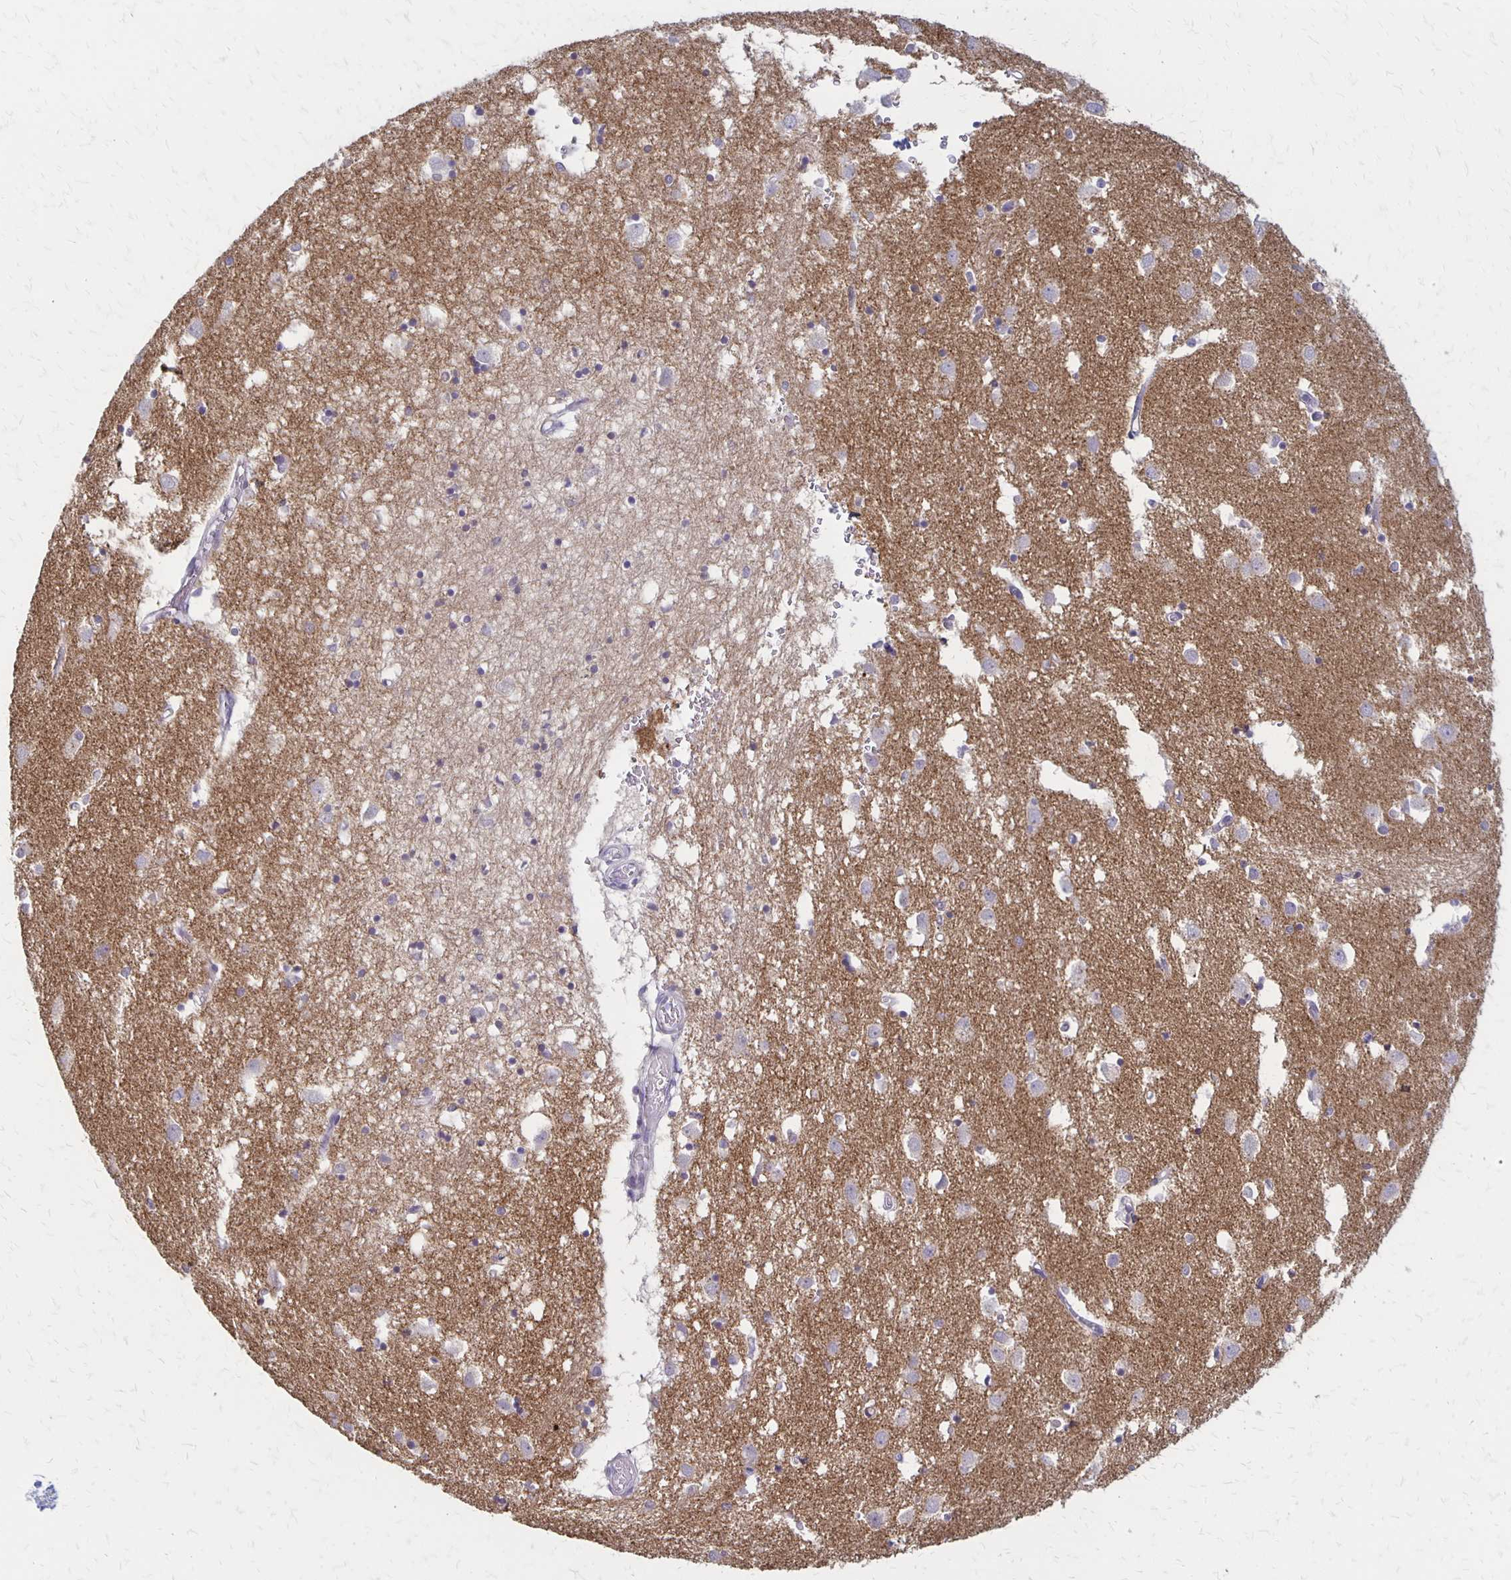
{"staining": {"intensity": "negative", "quantity": "none", "location": "none"}, "tissue": "caudate", "cell_type": "Glial cells", "image_type": "normal", "snomed": [{"axis": "morphology", "description": "Normal tissue, NOS"}, {"axis": "topography", "description": "Lateral ventricle wall"}], "caption": "The IHC photomicrograph has no significant expression in glial cells of caudate. (IHC, brightfield microscopy, high magnification).", "gene": "SEPTIN5", "patient": {"sex": "male", "age": 70}}